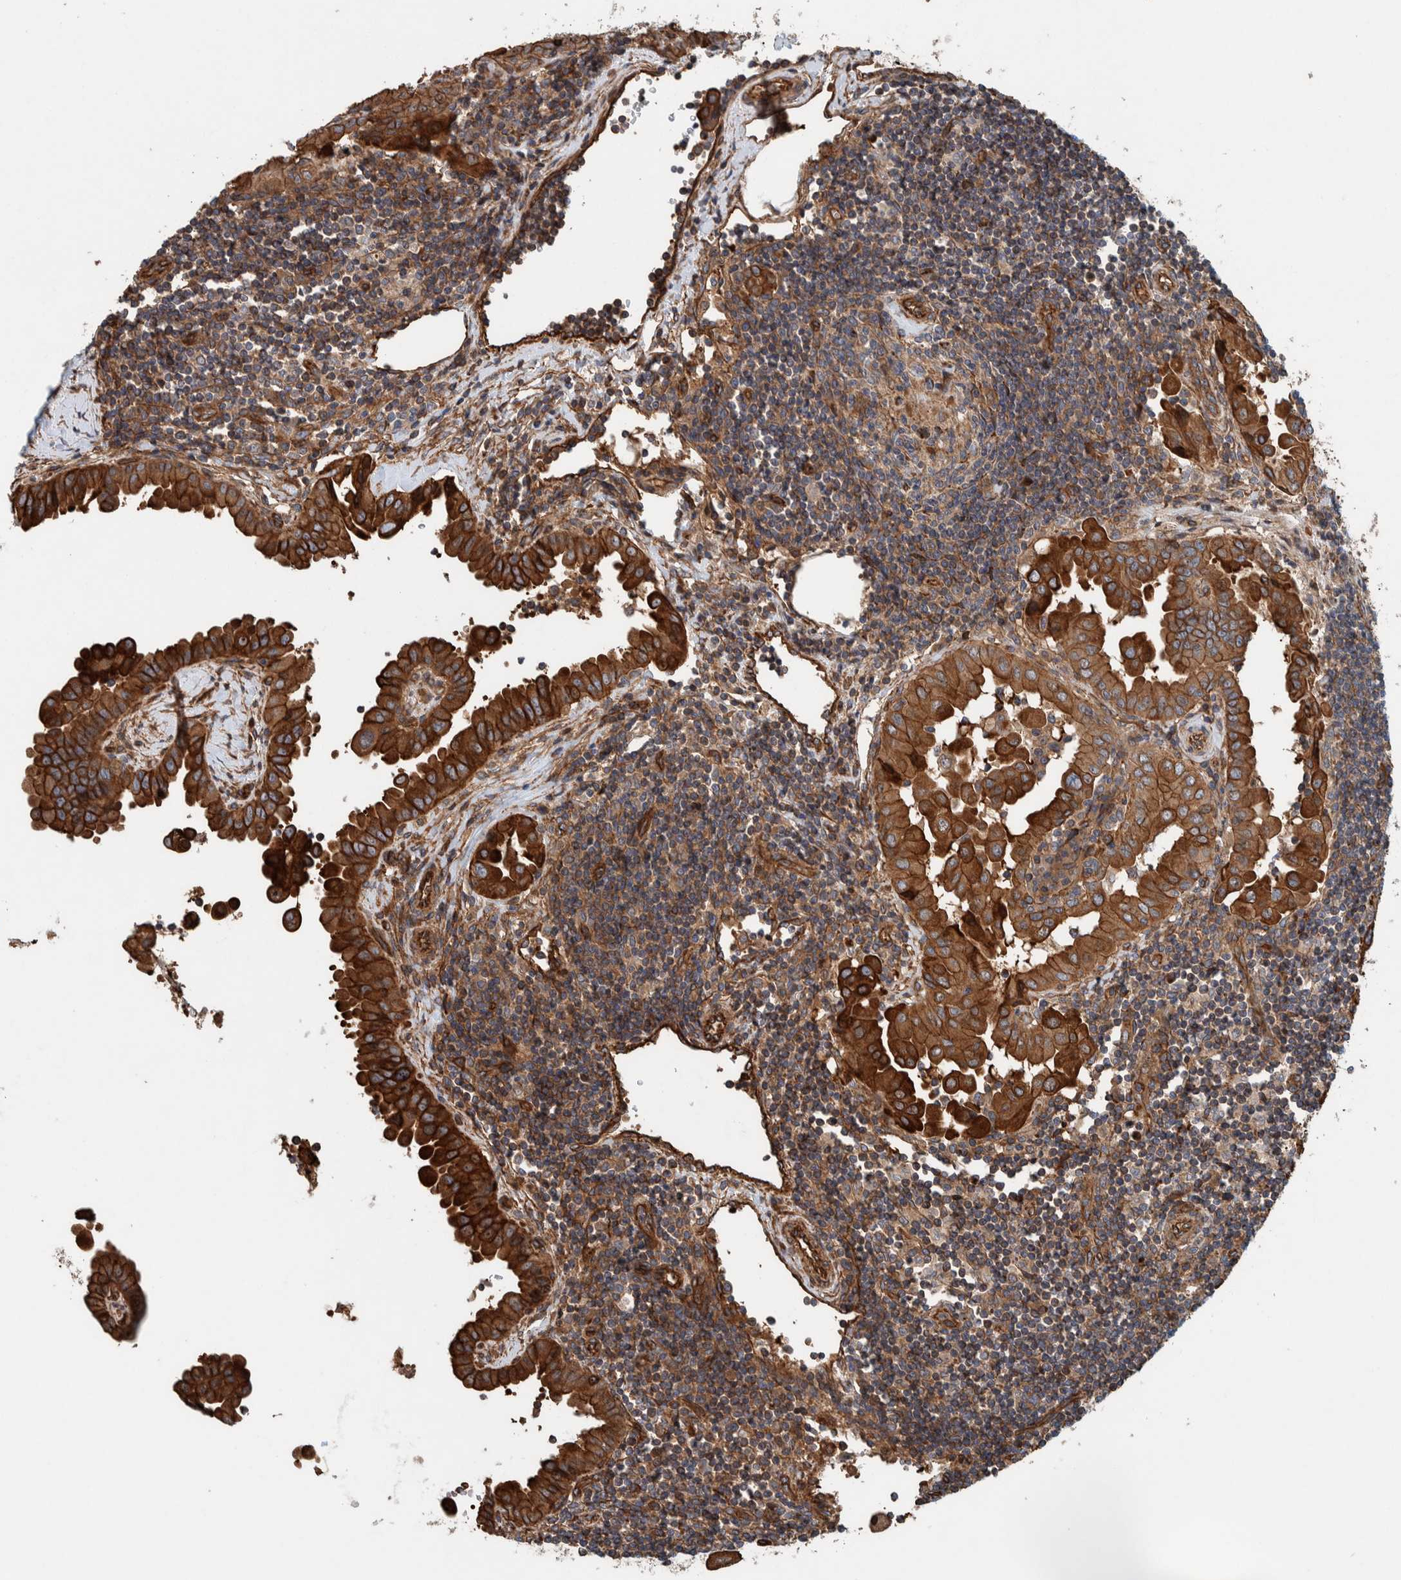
{"staining": {"intensity": "strong", "quantity": ">75%", "location": "cytoplasmic/membranous"}, "tissue": "thyroid cancer", "cell_type": "Tumor cells", "image_type": "cancer", "snomed": [{"axis": "morphology", "description": "Papillary adenocarcinoma, NOS"}, {"axis": "topography", "description": "Thyroid gland"}], "caption": "Immunohistochemistry (IHC) (DAB) staining of papillary adenocarcinoma (thyroid) shows strong cytoplasmic/membranous protein staining in about >75% of tumor cells. Nuclei are stained in blue.", "gene": "PKD1L1", "patient": {"sex": "male", "age": 33}}